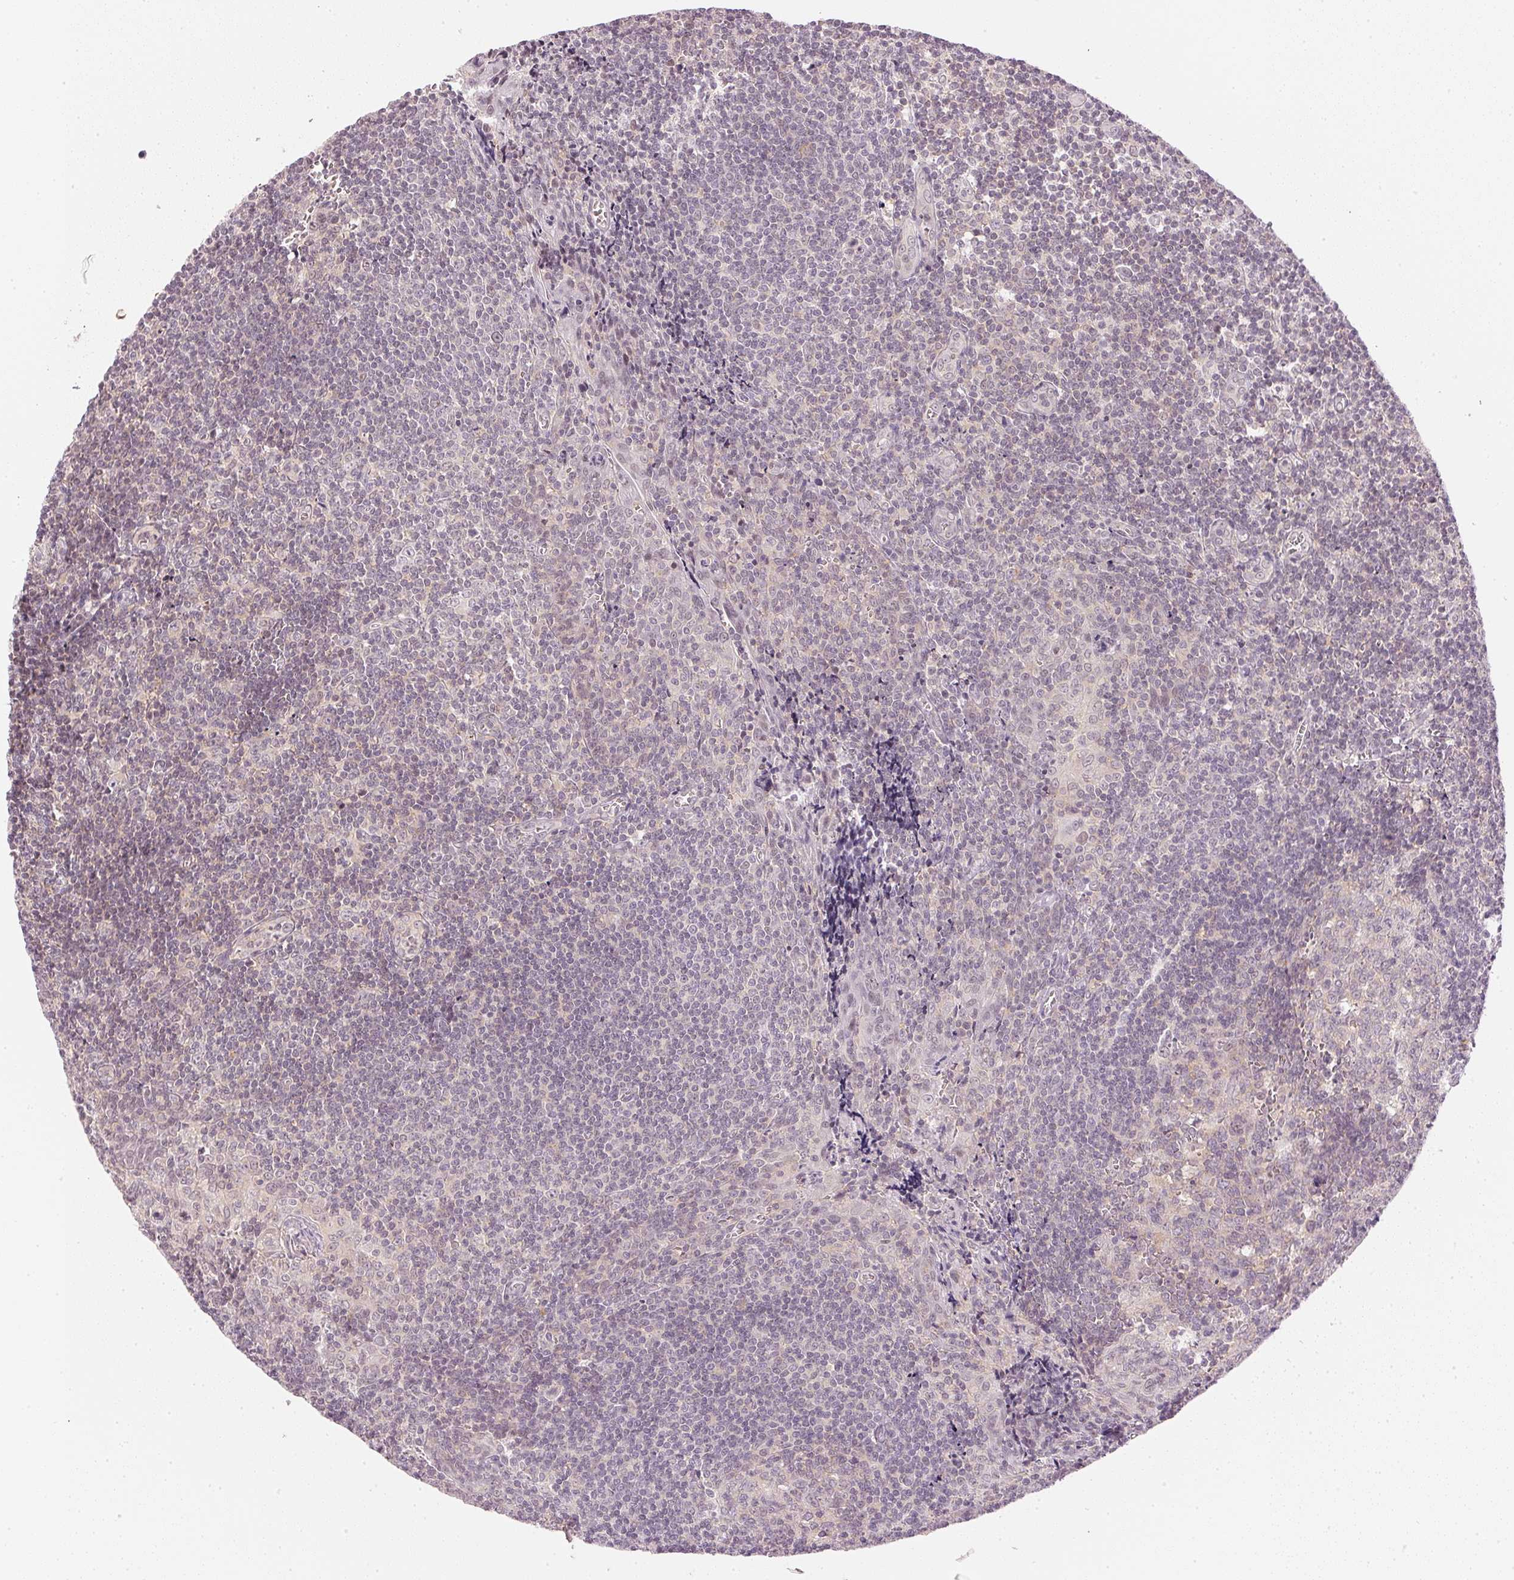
{"staining": {"intensity": "negative", "quantity": "none", "location": "none"}, "tissue": "tonsil", "cell_type": "Germinal center cells", "image_type": "normal", "snomed": [{"axis": "morphology", "description": "Normal tissue, NOS"}, {"axis": "morphology", "description": "Inflammation, NOS"}, {"axis": "topography", "description": "Tonsil"}], "caption": "High power microscopy image of an immunohistochemistry (IHC) micrograph of normal tonsil, revealing no significant positivity in germinal center cells.", "gene": "KPRP", "patient": {"sex": "female", "age": 31}}